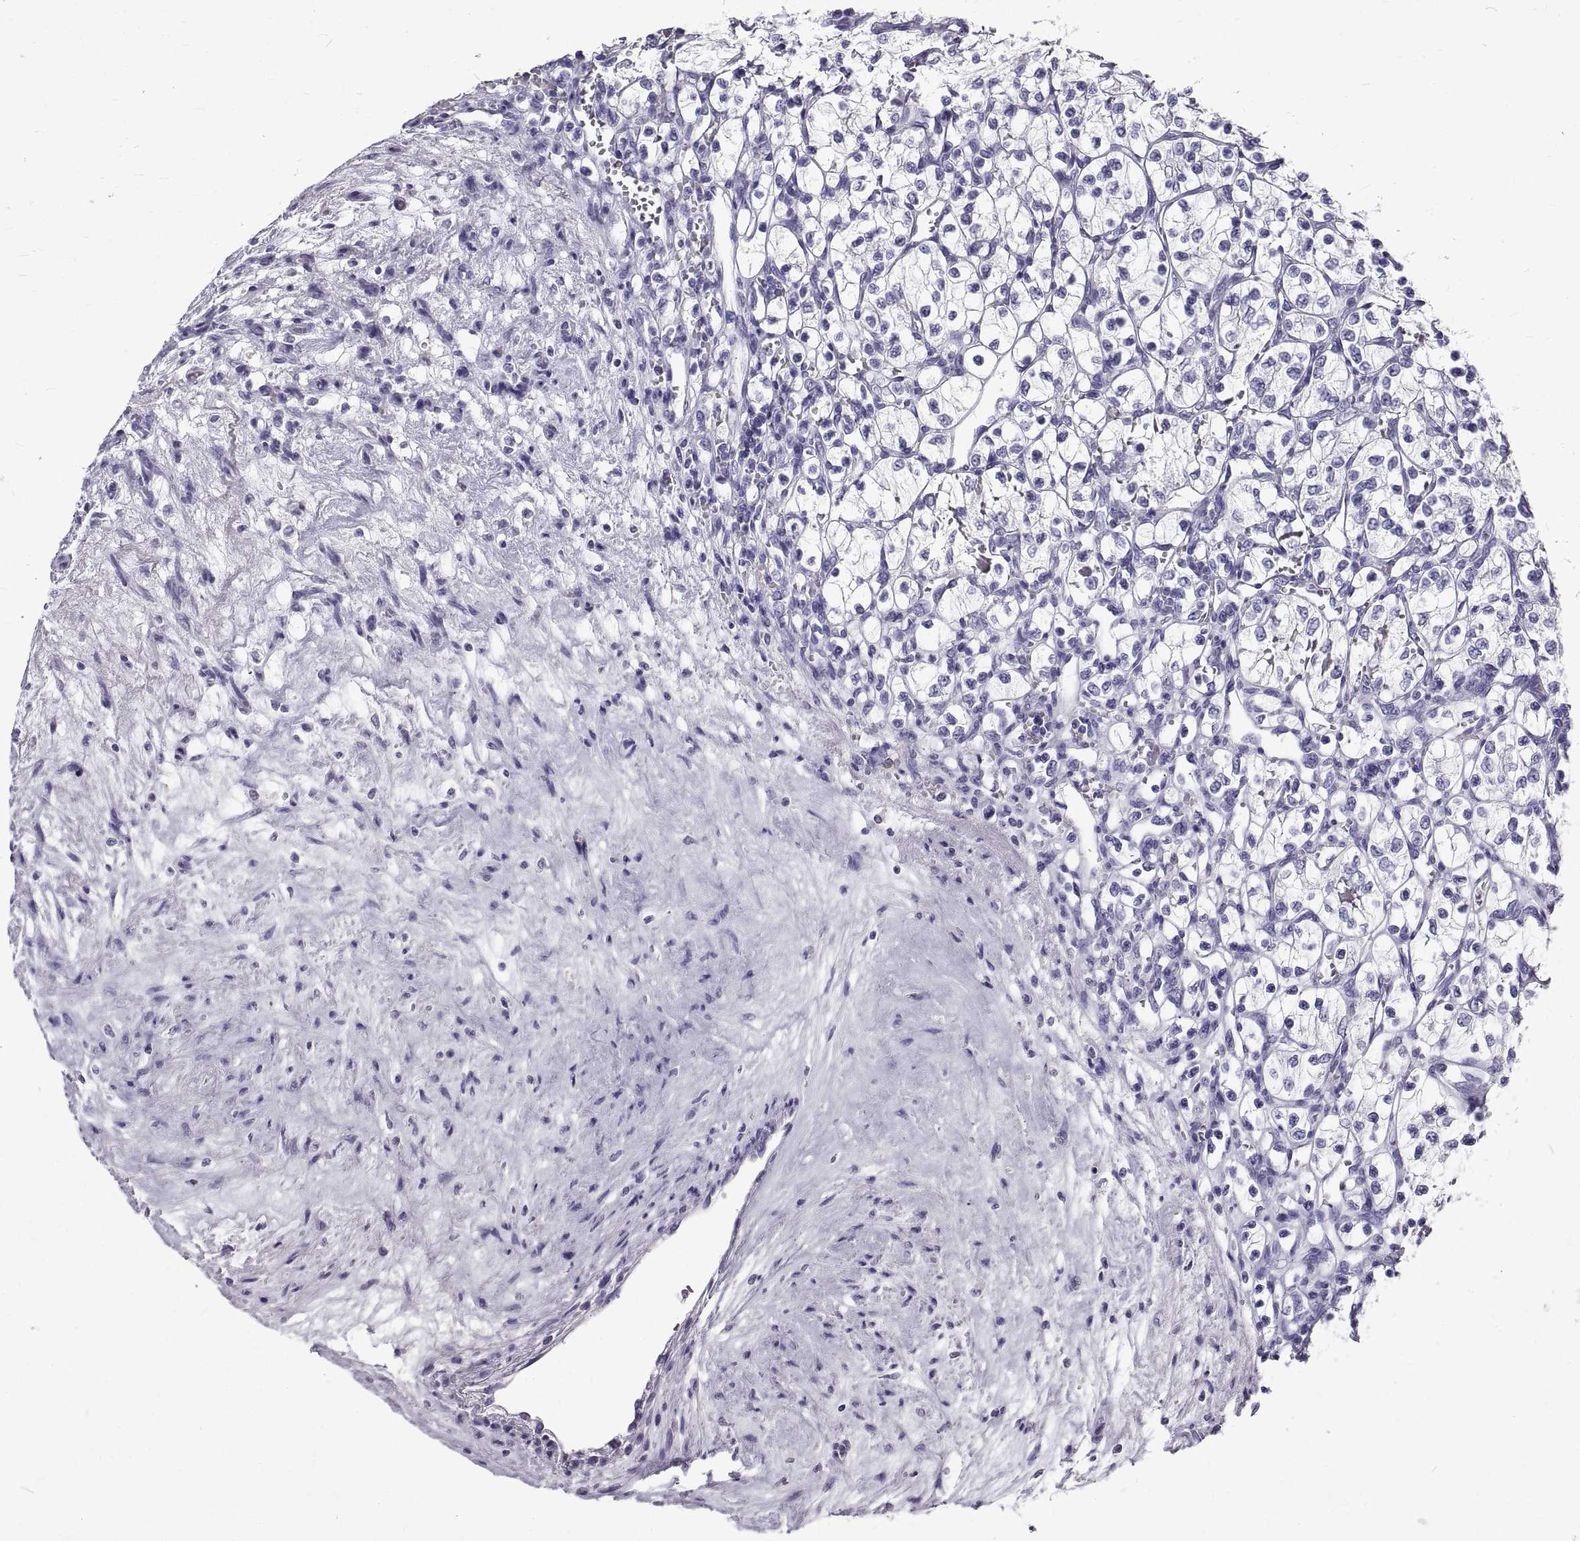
{"staining": {"intensity": "negative", "quantity": "none", "location": "none"}, "tissue": "renal cancer", "cell_type": "Tumor cells", "image_type": "cancer", "snomed": [{"axis": "morphology", "description": "Adenocarcinoma, NOS"}, {"axis": "topography", "description": "Kidney"}], "caption": "The micrograph shows no staining of tumor cells in adenocarcinoma (renal).", "gene": "GNG12", "patient": {"sex": "female", "age": 69}}